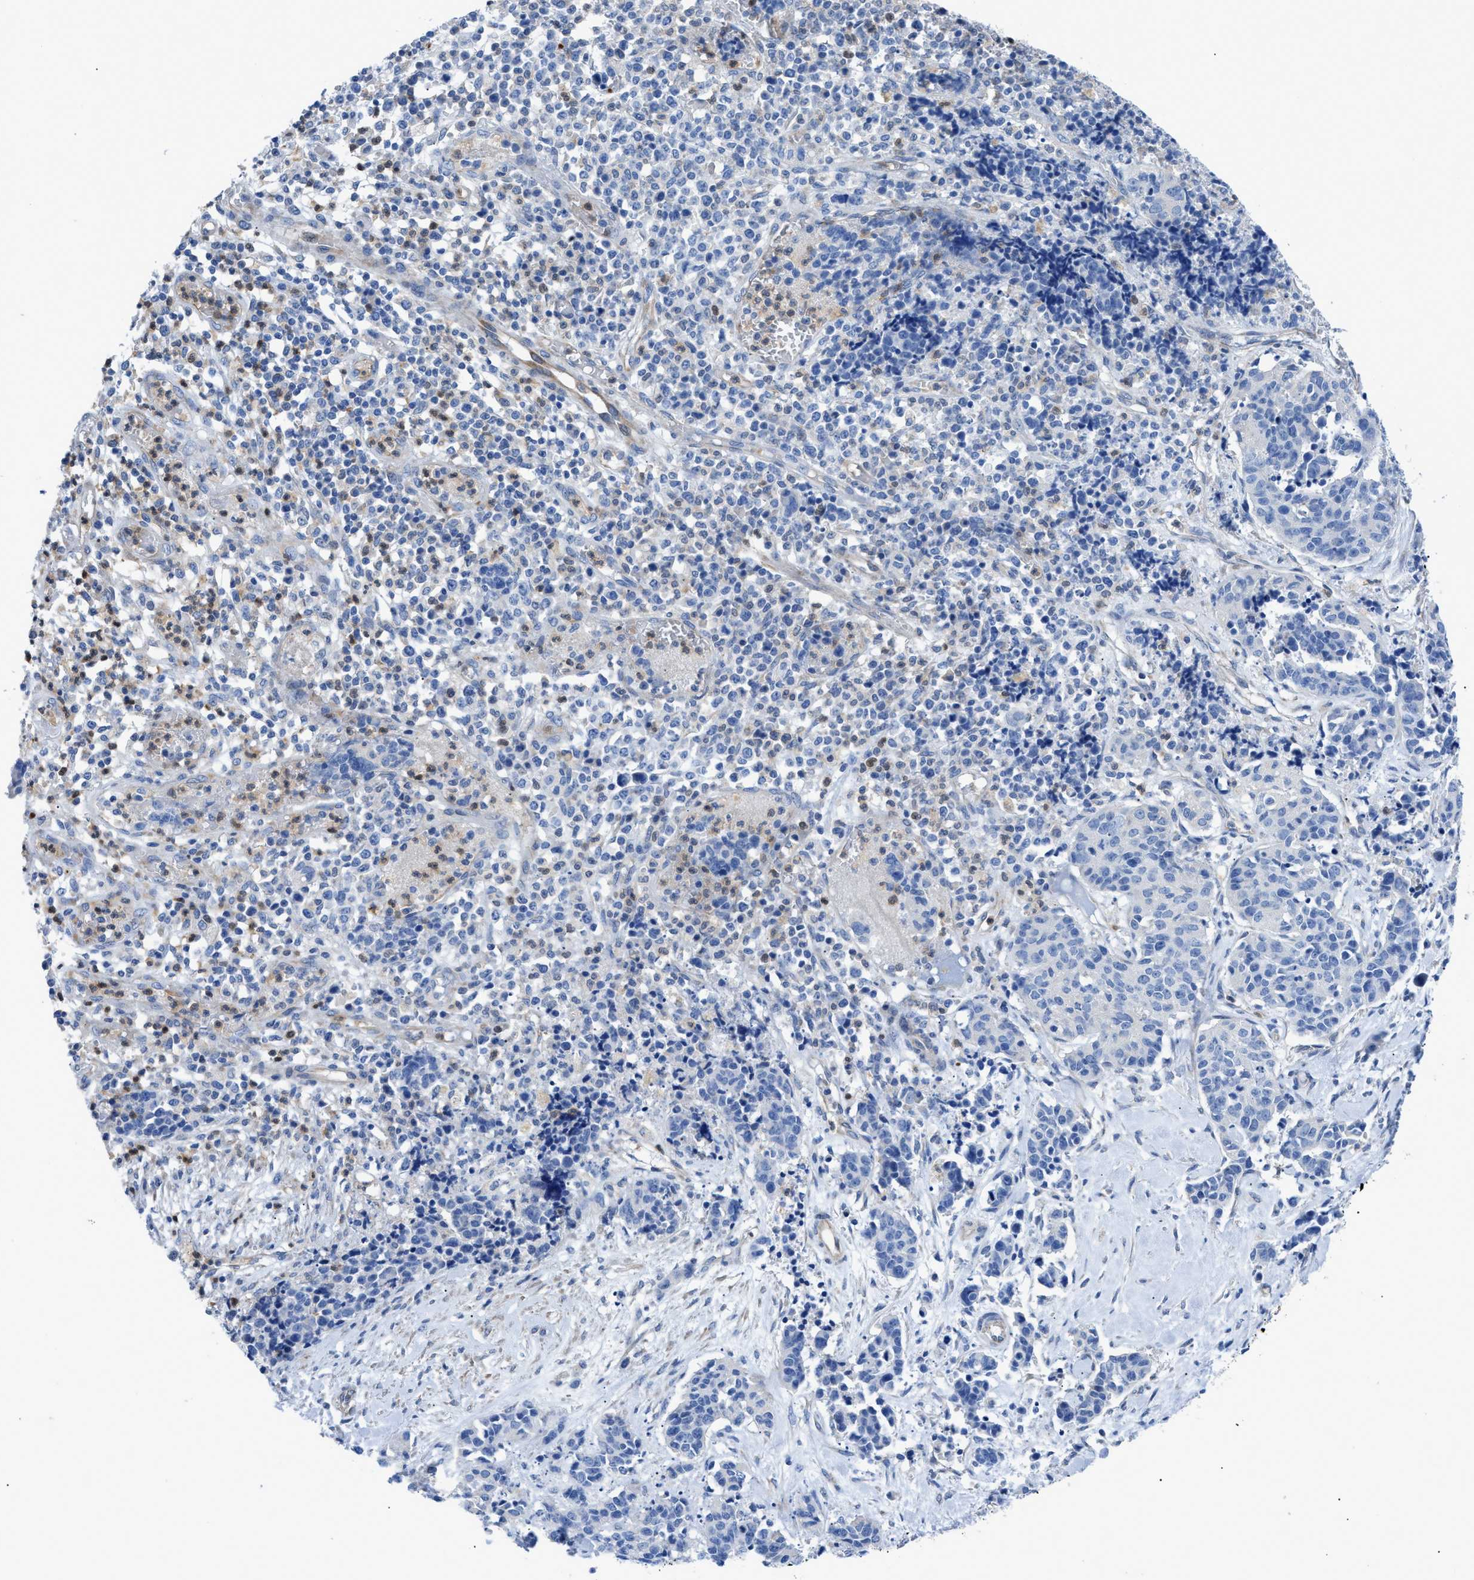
{"staining": {"intensity": "negative", "quantity": "none", "location": "none"}, "tissue": "cervical cancer", "cell_type": "Tumor cells", "image_type": "cancer", "snomed": [{"axis": "morphology", "description": "Squamous cell carcinoma, NOS"}, {"axis": "topography", "description": "Cervix"}], "caption": "This is a micrograph of immunohistochemistry staining of cervical cancer (squamous cell carcinoma), which shows no expression in tumor cells.", "gene": "ITPR1", "patient": {"sex": "female", "age": 35}}